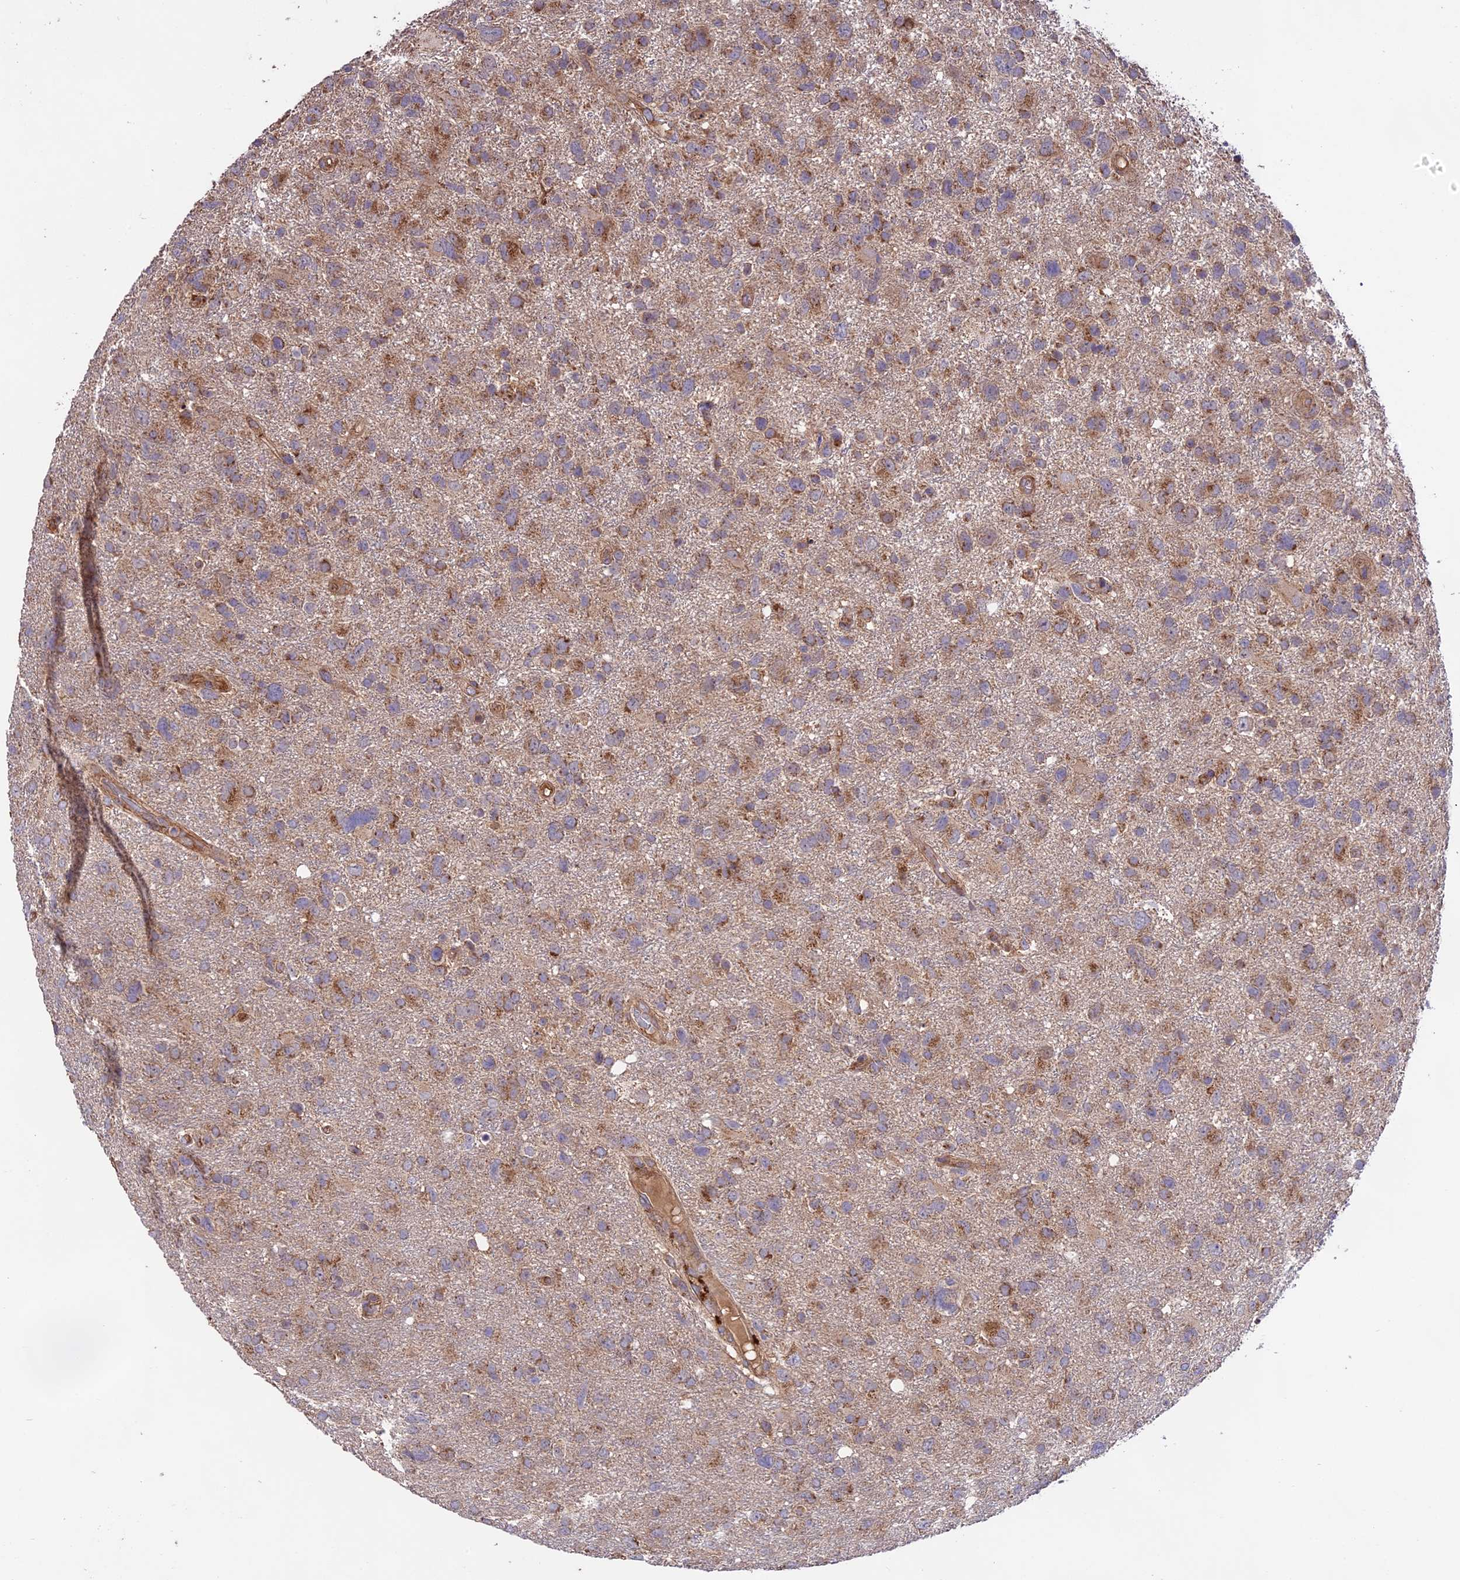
{"staining": {"intensity": "moderate", "quantity": ">75%", "location": "cytoplasmic/membranous"}, "tissue": "glioma", "cell_type": "Tumor cells", "image_type": "cancer", "snomed": [{"axis": "morphology", "description": "Glioma, malignant, High grade"}, {"axis": "topography", "description": "Brain"}], "caption": "Immunohistochemical staining of human high-grade glioma (malignant) displays moderate cytoplasmic/membranous protein staining in approximately >75% of tumor cells.", "gene": "NUDT8", "patient": {"sex": "male", "age": 61}}